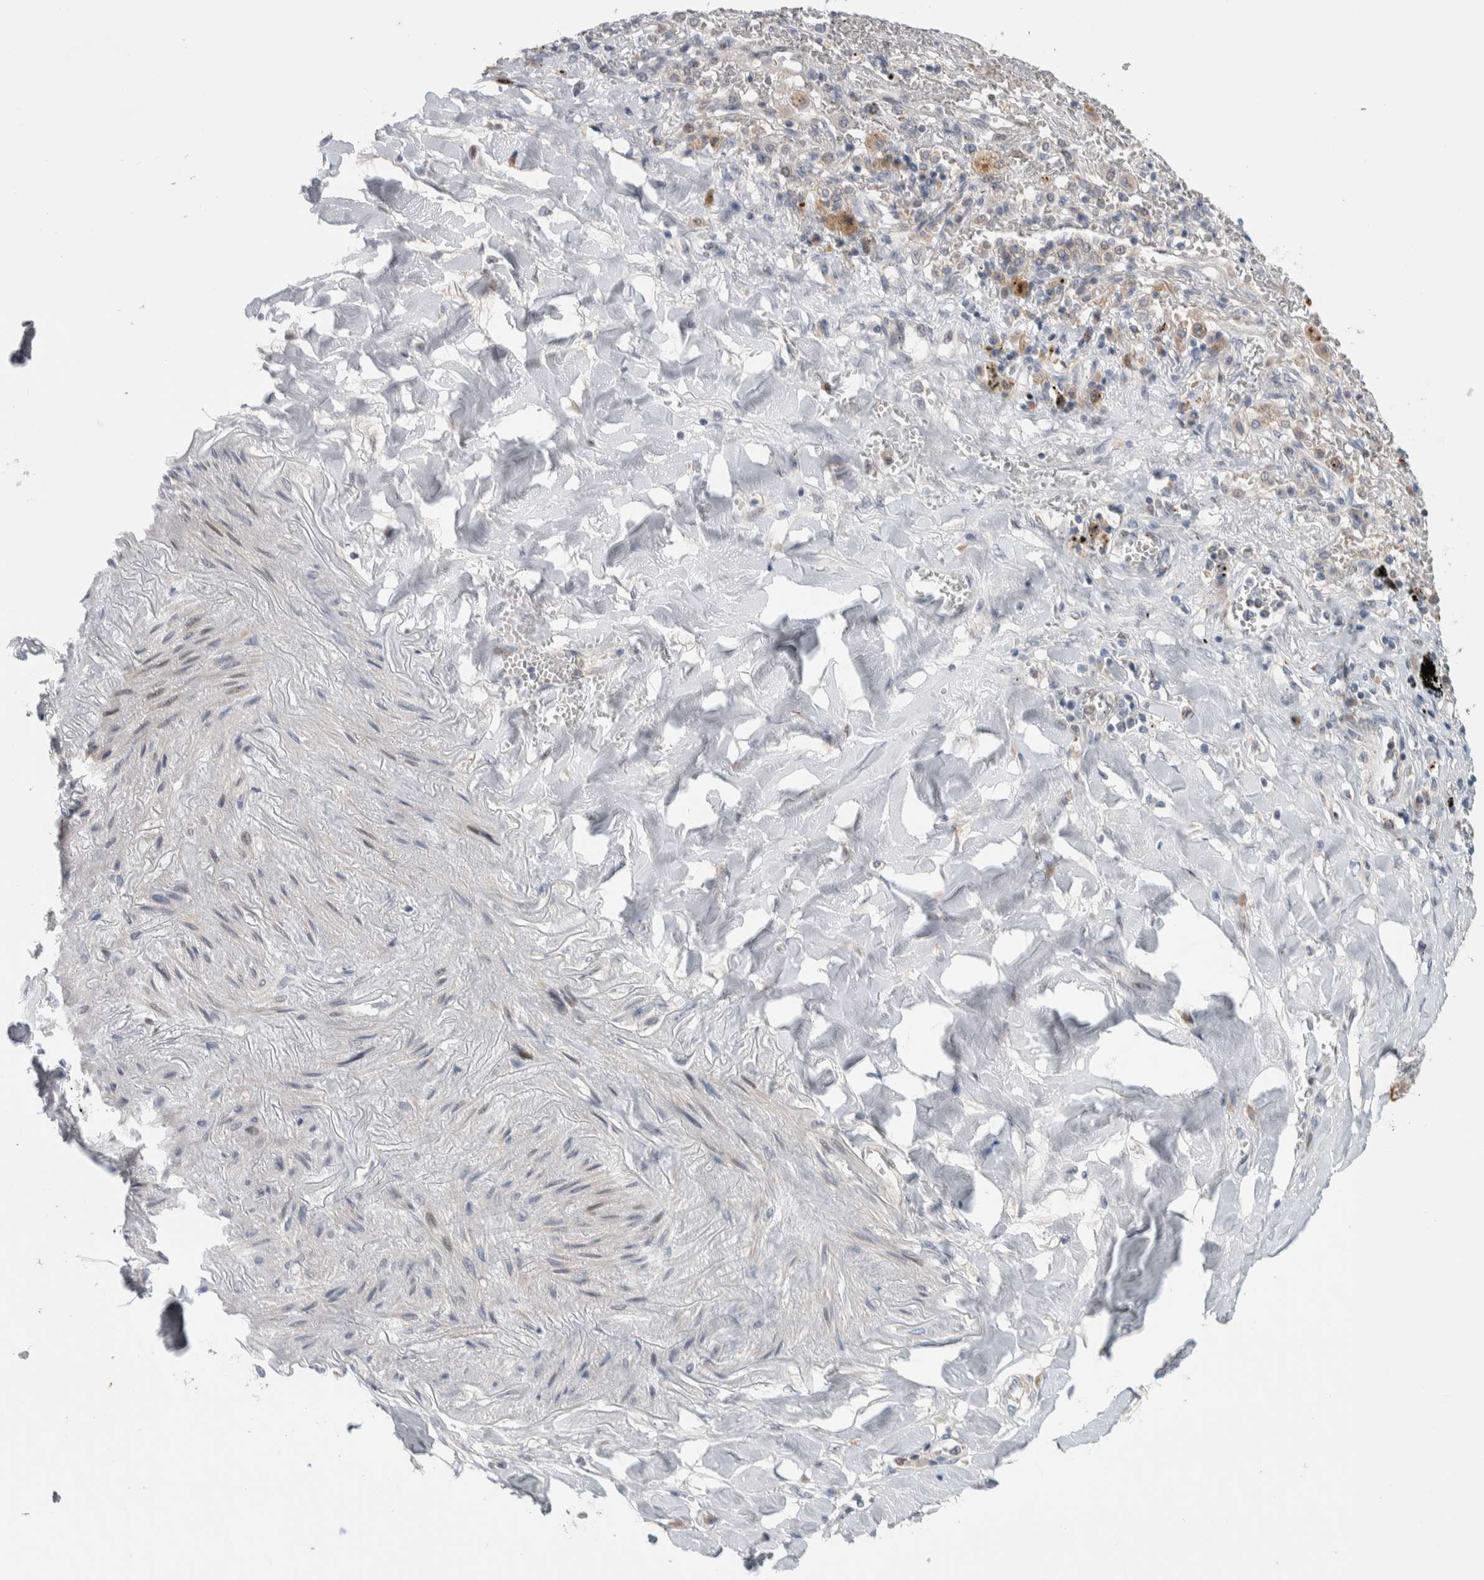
{"staining": {"intensity": "negative", "quantity": "none", "location": "none"}, "tissue": "lung cancer", "cell_type": "Tumor cells", "image_type": "cancer", "snomed": [{"axis": "morphology", "description": "Squamous cell carcinoma, NOS"}, {"axis": "topography", "description": "Lung"}], "caption": "An immunohistochemistry (IHC) photomicrograph of lung squamous cell carcinoma is shown. There is no staining in tumor cells of lung squamous cell carcinoma.", "gene": "PRRG4", "patient": {"sex": "male", "age": 61}}